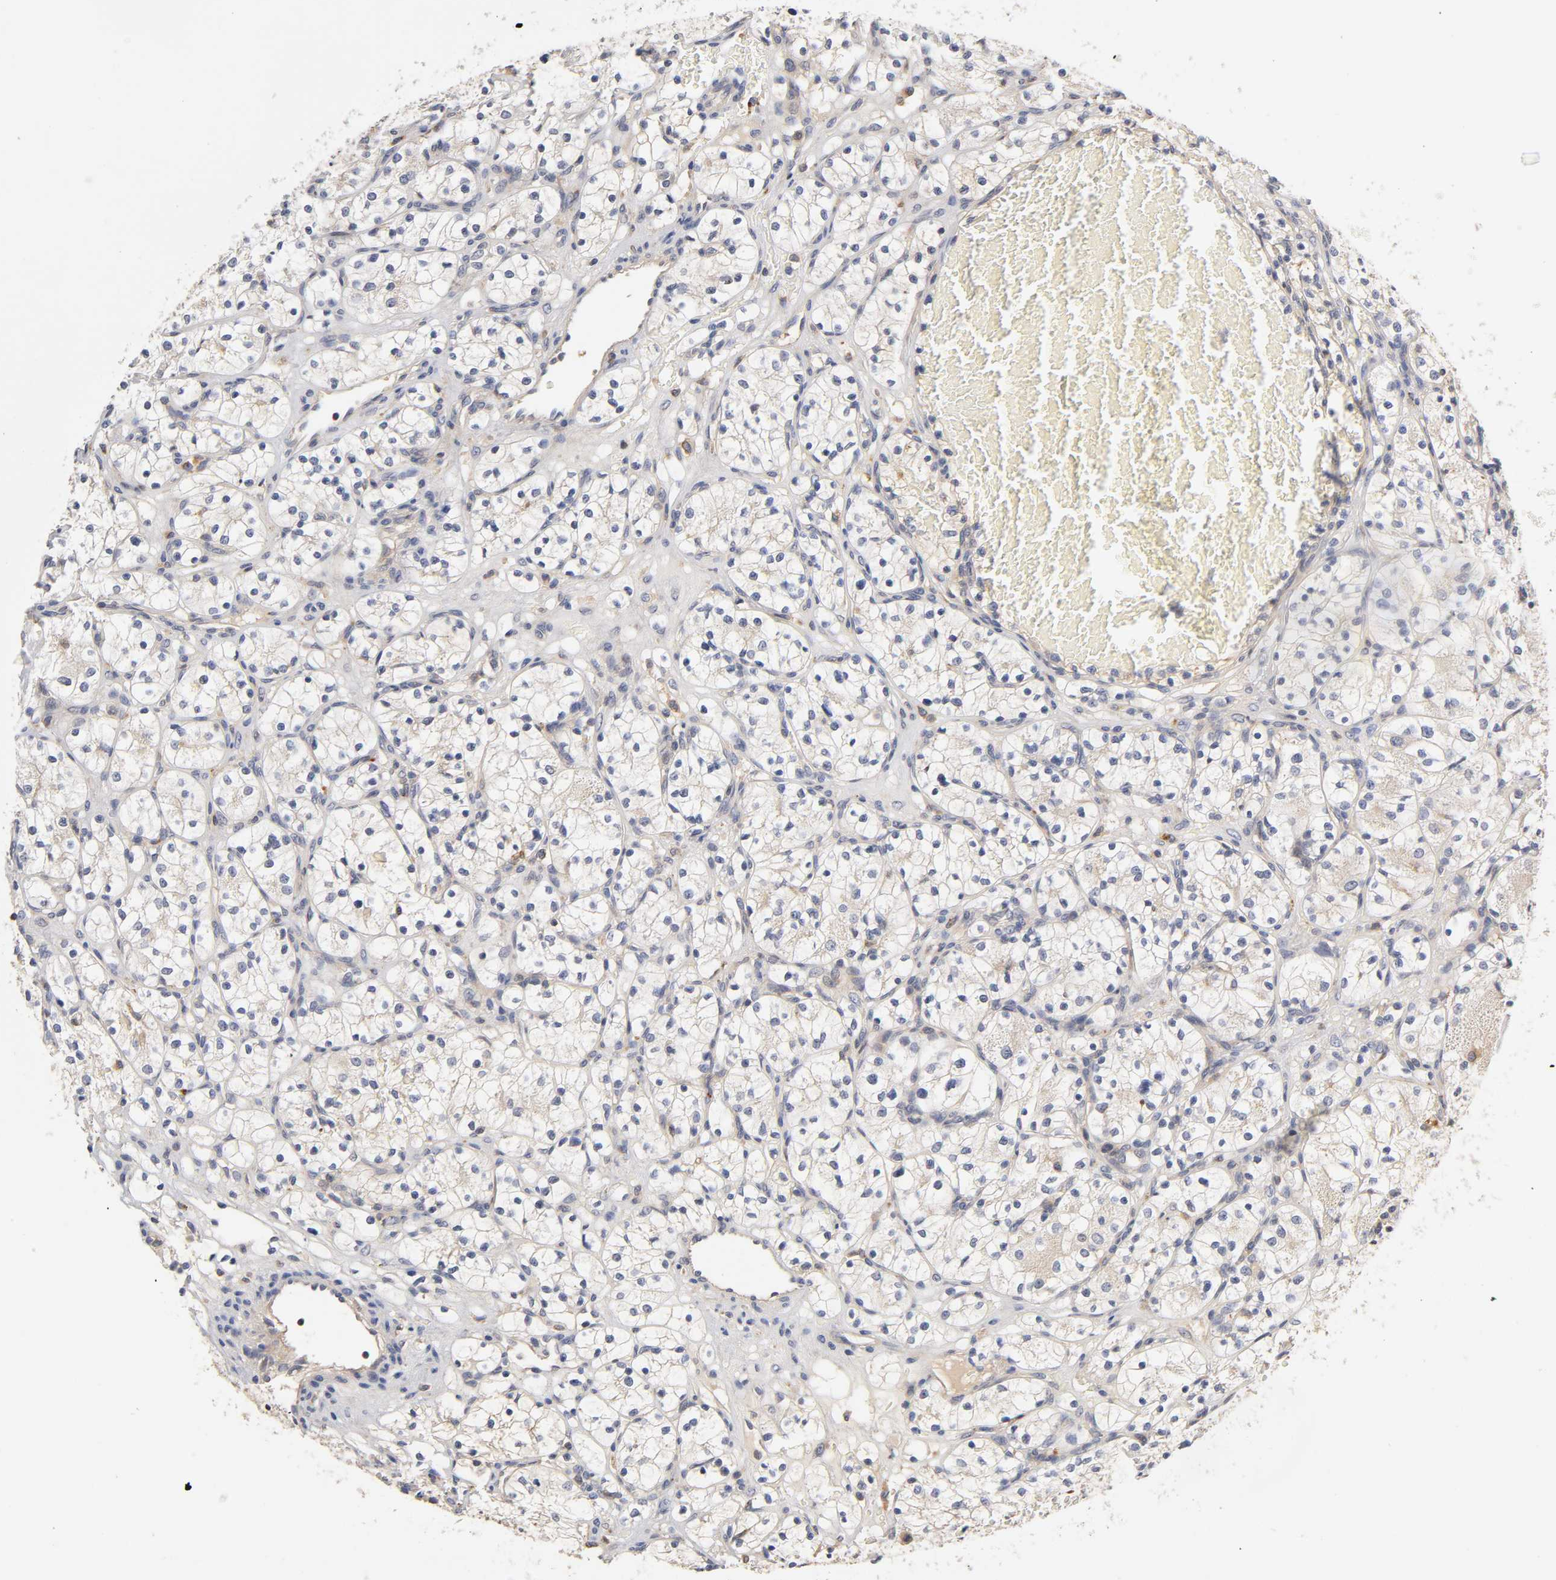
{"staining": {"intensity": "negative", "quantity": "none", "location": "none"}, "tissue": "renal cancer", "cell_type": "Tumor cells", "image_type": "cancer", "snomed": [{"axis": "morphology", "description": "Adenocarcinoma, NOS"}, {"axis": "topography", "description": "Kidney"}], "caption": "Immunohistochemistry (IHC) micrograph of neoplastic tissue: human renal adenocarcinoma stained with DAB reveals no significant protein positivity in tumor cells.", "gene": "RHOA", "patient": {"sex": "female", "age": 60}}